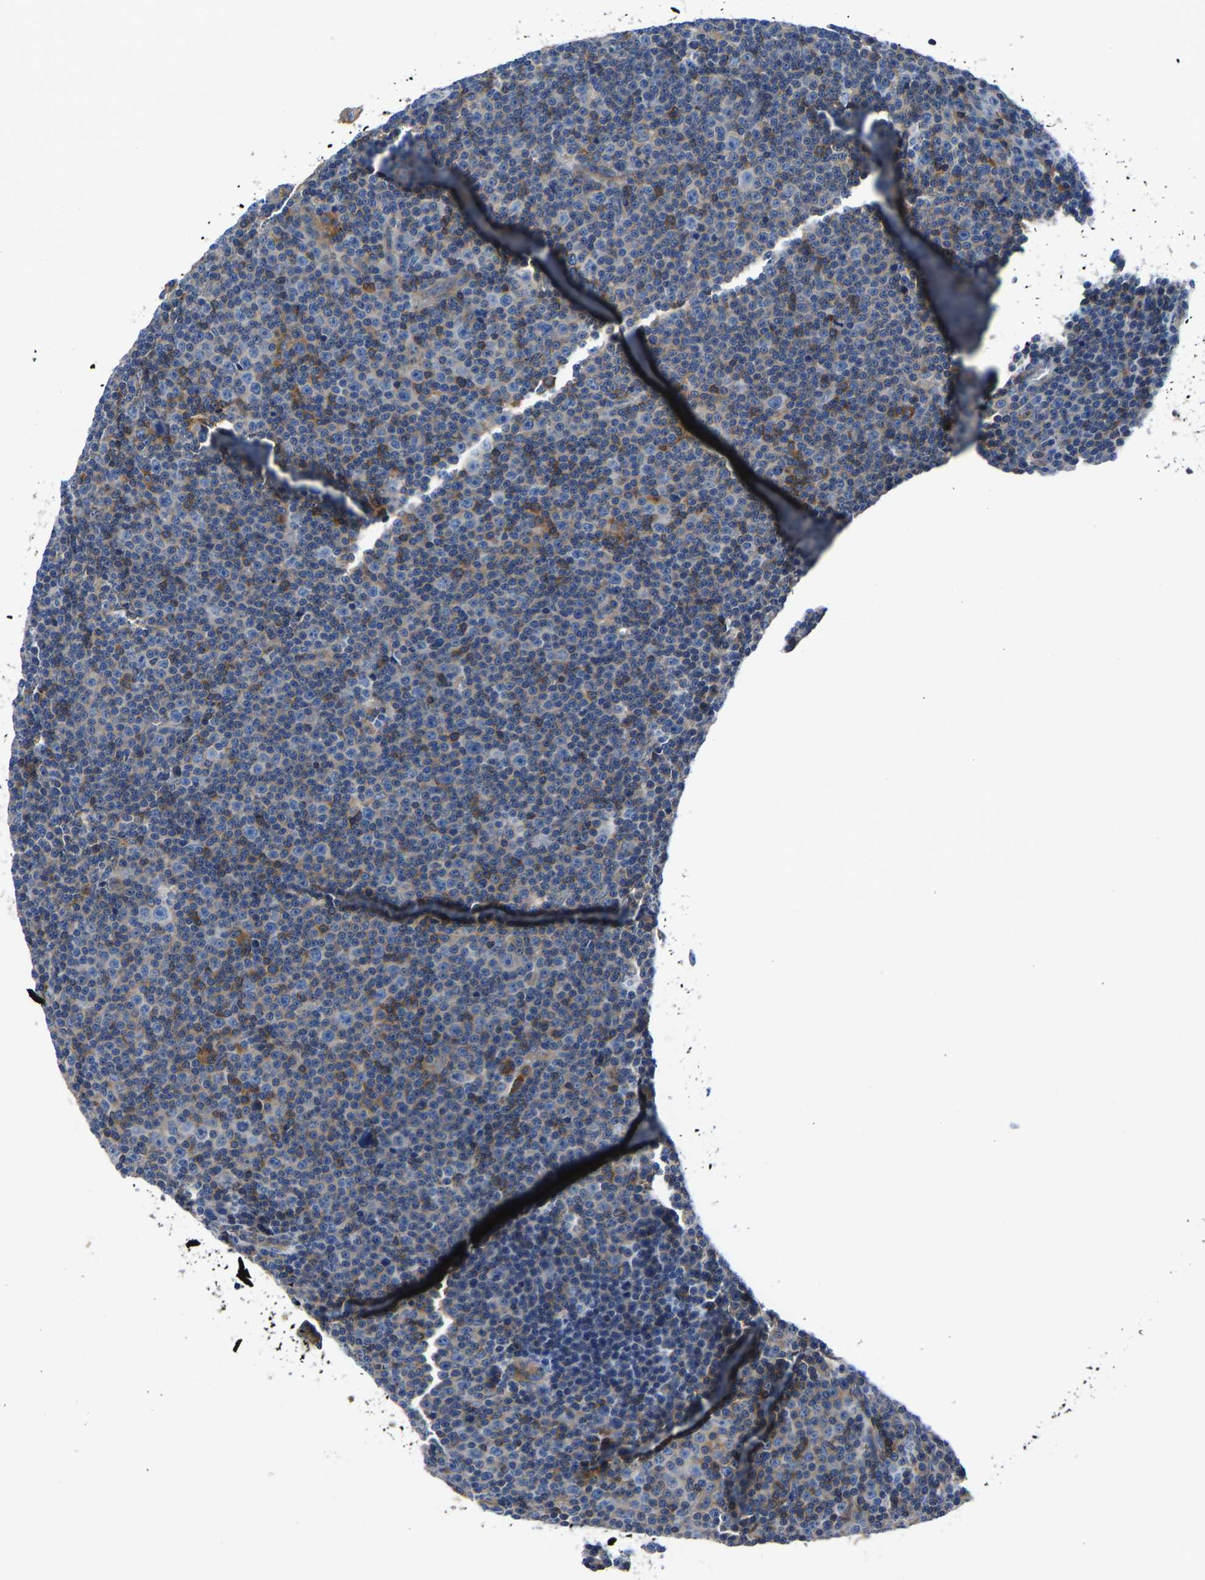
{"staining": {"intensity": "moderate", "quantity": "<25%", "location": "cytoplasmic/membranous"}, "tissue": "lymphoma", "cell_type": "Tumor cells", "image_type": "cancer", "snomed": [{"axis": "morphology", "description": "Malignant lymphoma, non-Hodgkin's type, Low grade"}, {"axis": "topography", "description": "Lymph node"}], "caption": "There is low levels of moderate cytoplasmic/membranous staining in tumor cells of malignant lymphoma, non-Hodgkin's type (low-grade), as demonstrated by immunohistochemical staining (brown color).", "gene": "PRKAR1A", "patient": {"sex": "female", "age": 67}}